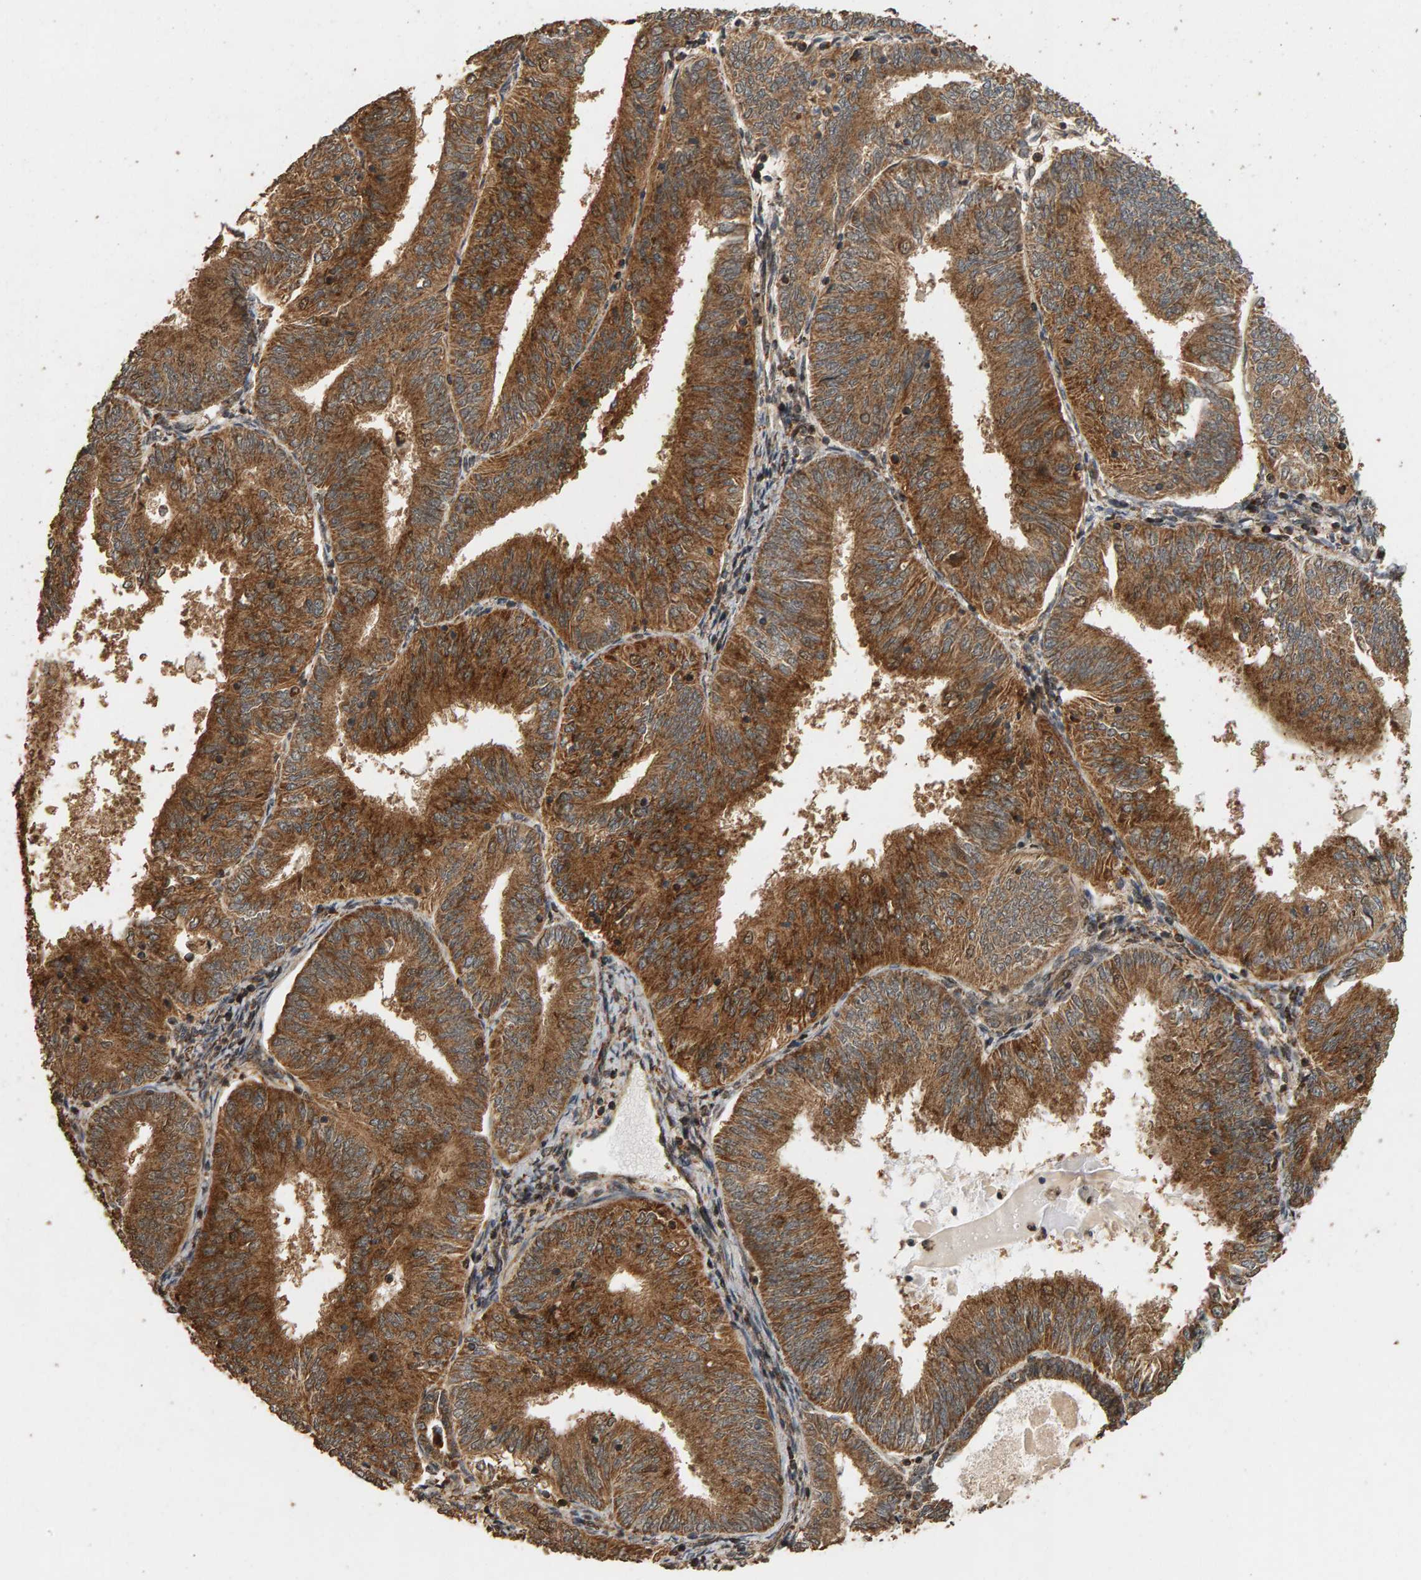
{"staining": {"intensity": "strong", "quantity": ">75%", "location": "cytoplasmic/membranous,nuclear"}, "tissue": "endometrial cancer", "cell_type": "Tumor cells", "image_type": "cancer", "snomed": [{"axis": "morphology", "description": "Adenocarcinoma, NOS"}, {"axis": "topography", "description": "Endometrium"}], "caption": "The micrograph reveals staining of adenocarcinoma (endometrial), revealing strong cytoplasmic/membranous and nuclear protein staining (brown color) within tumor cells. Immunohistochemistry stains the protein of interest in brown and the nuclei are stained blue.", "gene": "GSTK1", "patient": {"sex": "female", "age": 58}}